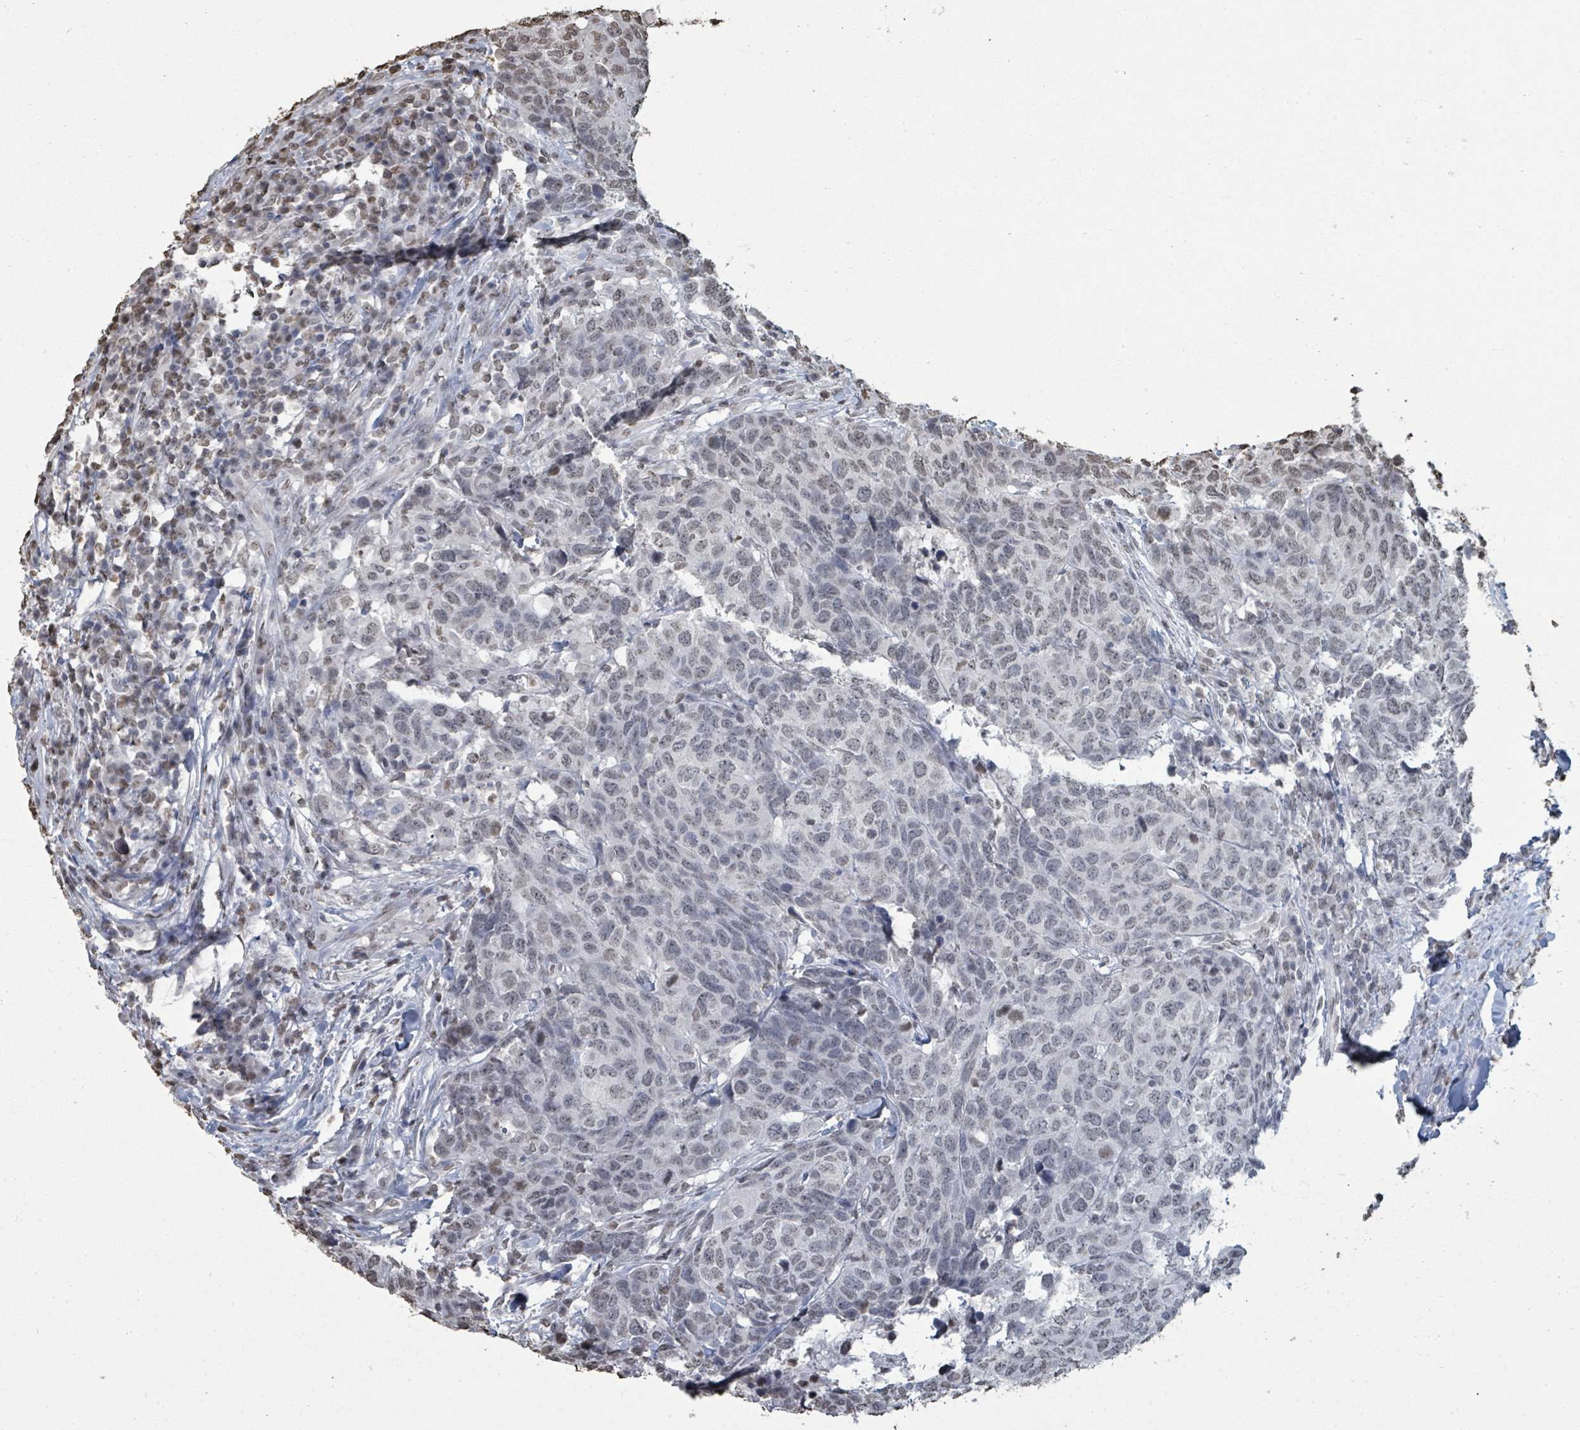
{"staining": {"intensity": "weak", "quantity": "25%-75%", "location": "nuclear"}, "tissue": "head and neck cancer", "cell_type": "Tumor cells", "image_type": "cancer", "snomed": [{"axis": "morphology", "description": "Normal tissue, NOS"}, {"axis": "morphology", "description": "Squamous cell carcinoma, NOS"}, {"axis": "topography", "description": "Skeletal muscle"}, {"axis": "topography", "description": "Vascular tissue"}, {"axis": "topography", "description": "Peripheral nerve tissue"}, {"axis": "topography", "description": "Head-Neck"}], "caption": "Brown immunohistochemical staining in human head and neck cancer (squamous cell carcinoma) exhibits weak nuclear expression in about 25%-75% of tumor cells. The protein of interest is shown in brown color, while the nuclei are stained blue.", "gene": "MRPS12", "patient": {"sex": "male", "age": 66}}